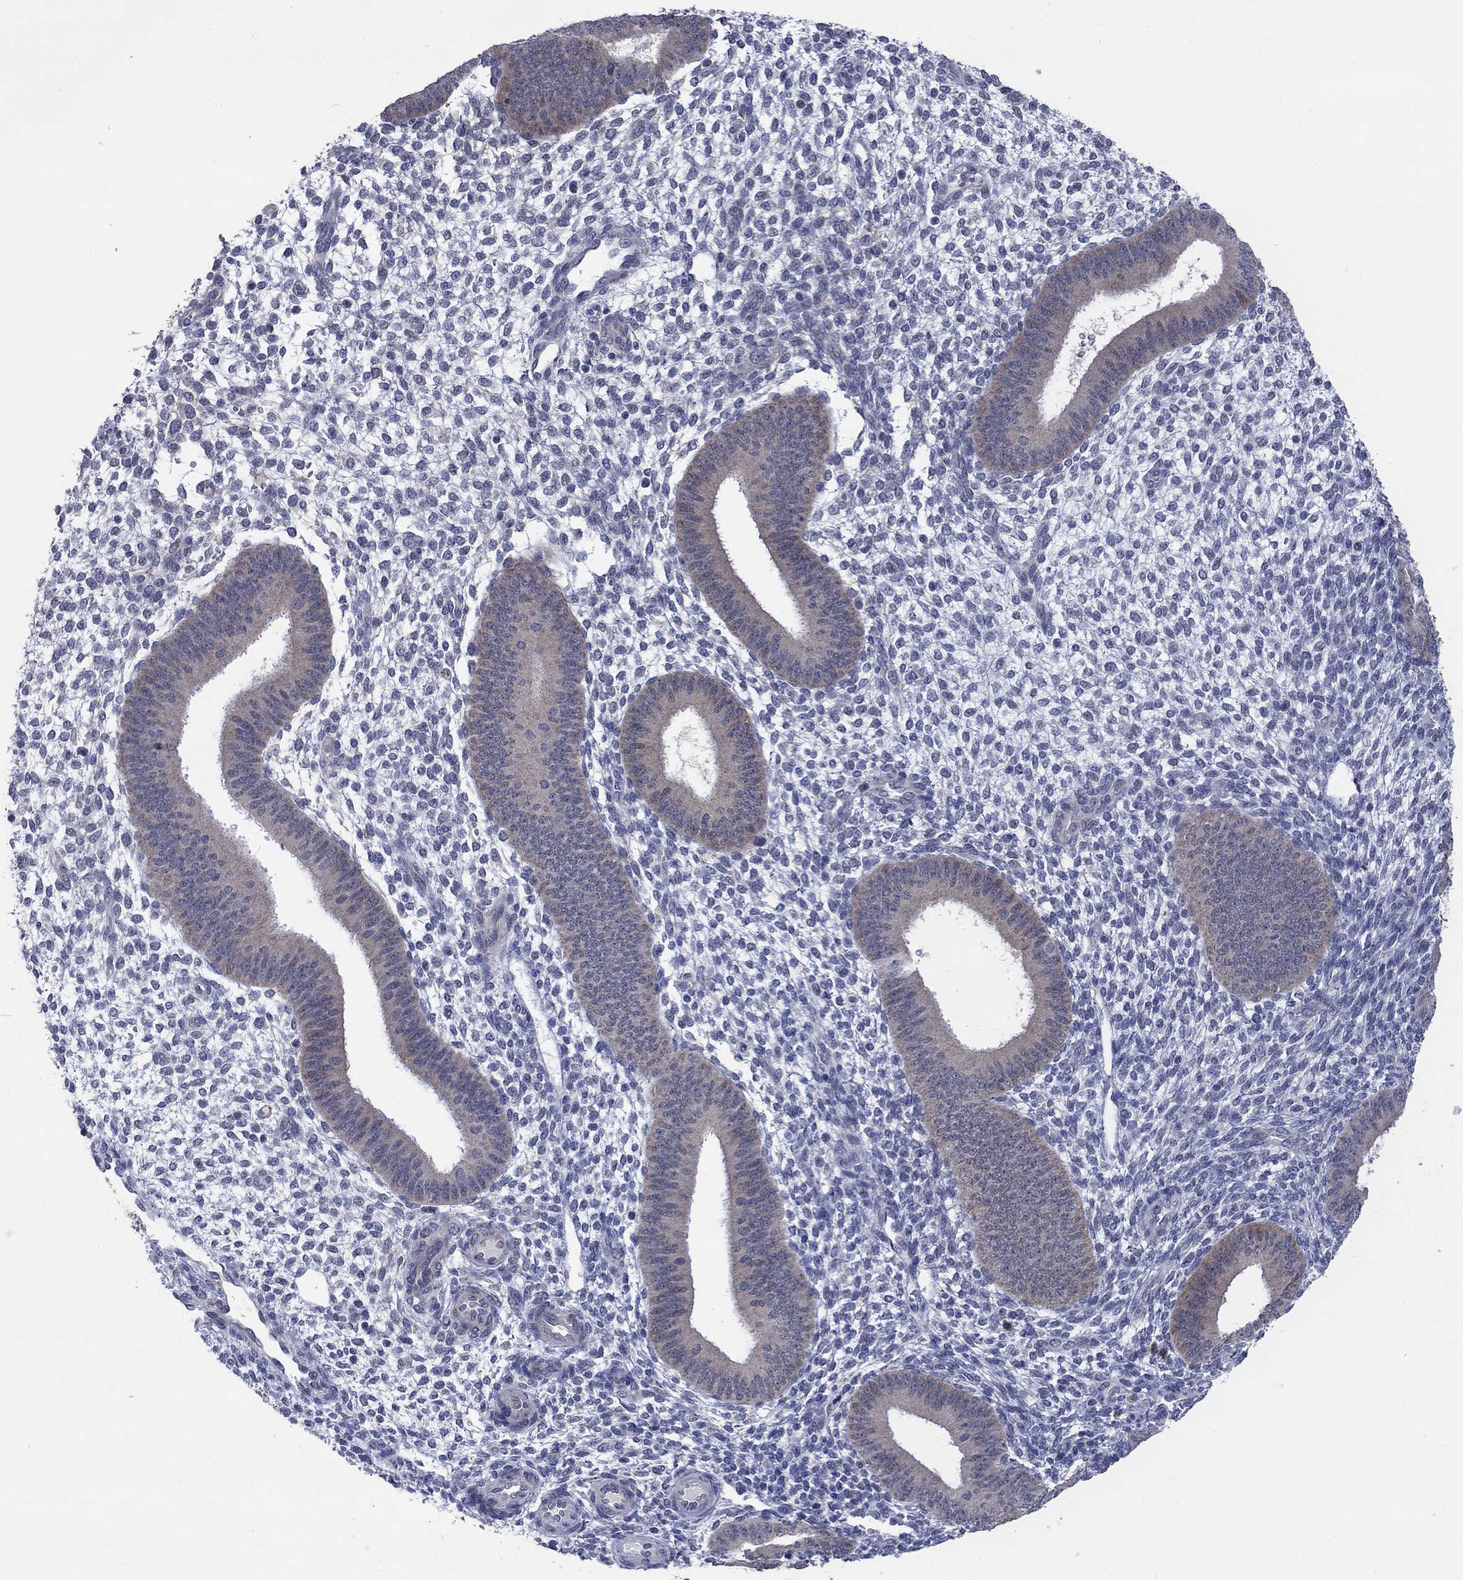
{"staining": {"intensity": "negative", "quantity": "none", "location": "none"}, "tissue": "endometrium", "cell_type": "Cells in endometrial stroma", "image_type": "normal", "snomed": [{"axis": "morphology", "description": "Normal tissue, NOS"}, {"axis": "topography", "description": "Endometrium"}], "caption": "IHC of unremarkable endometrium demonstrates no expression in cells in endometrial stroma.", "gene": "SDC1", "patient": {"sex": "female", "age": 39}}